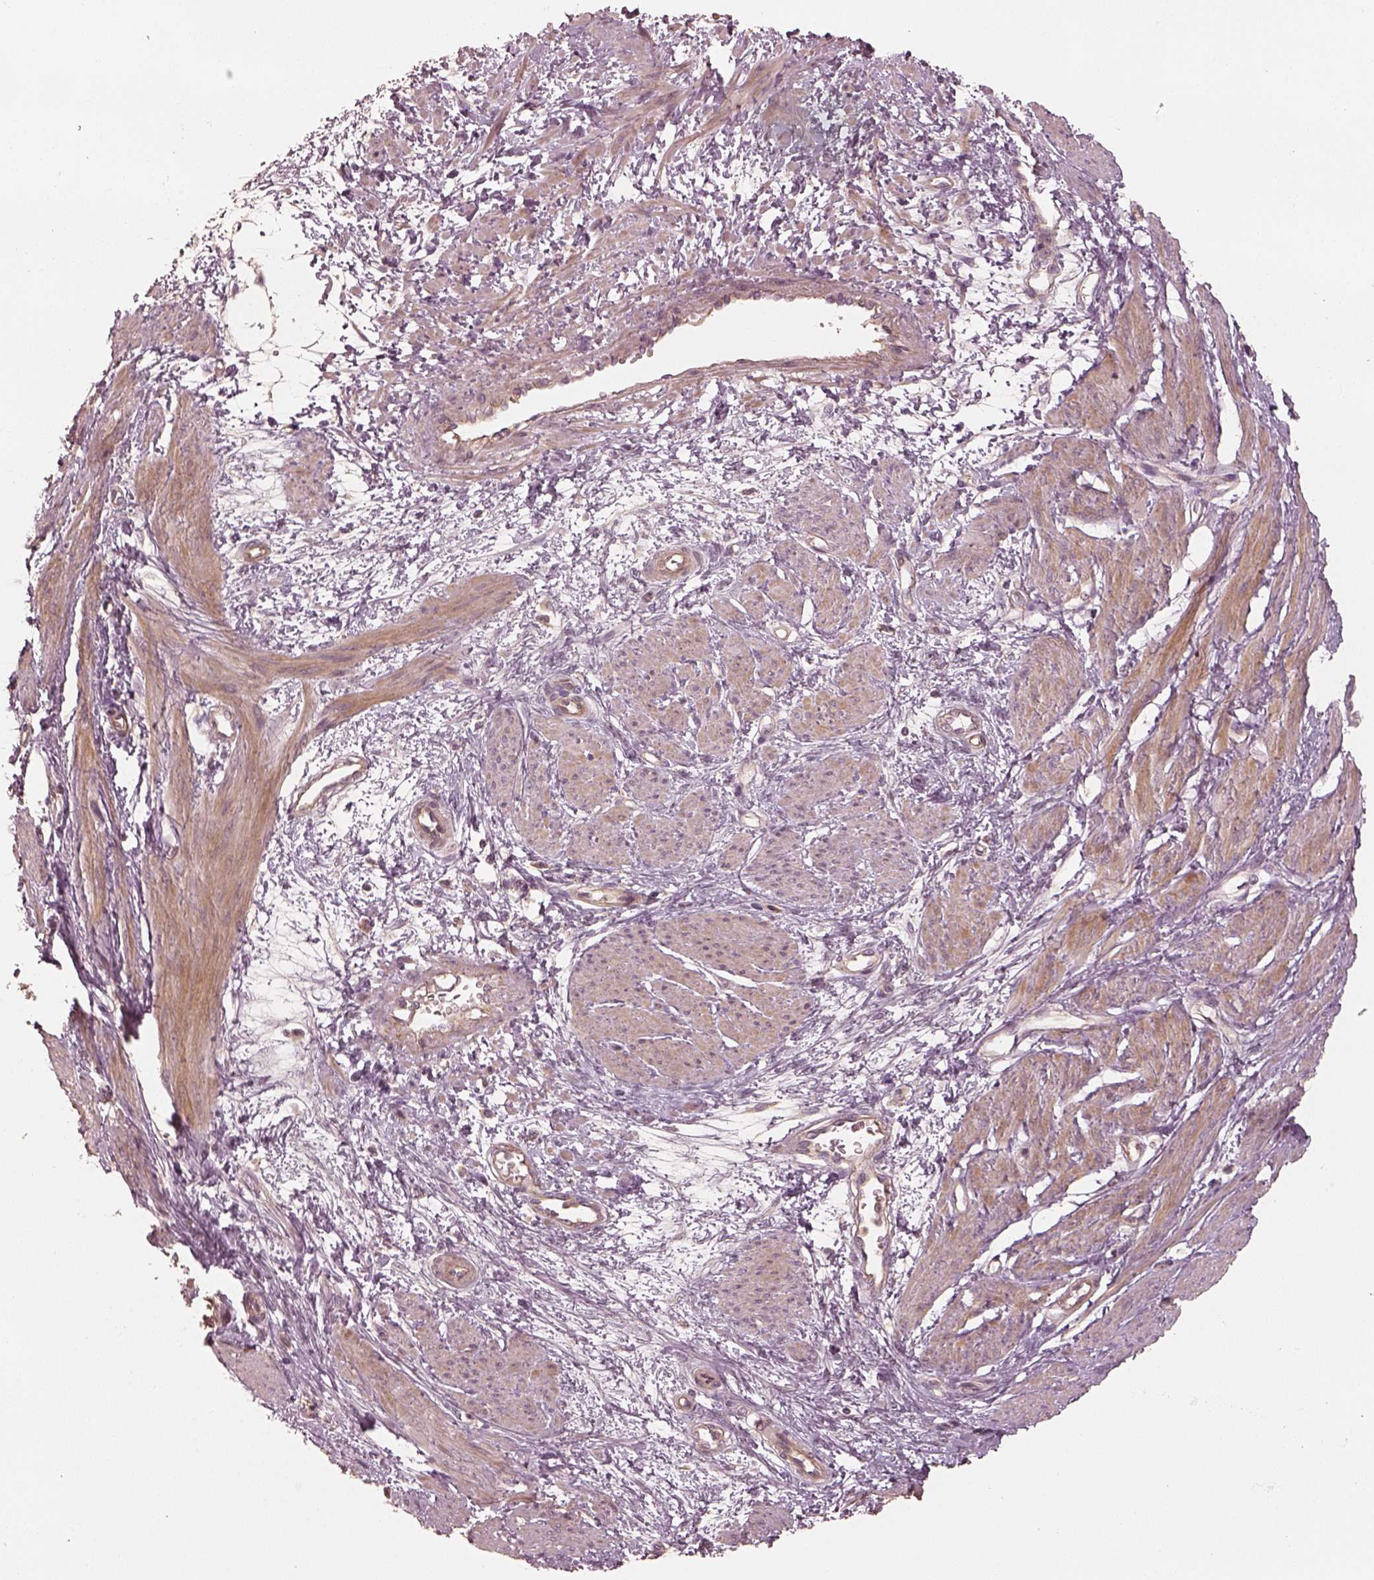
{"staining": {"intensity": "moderate", "quantity": ">75%", "location": "cytoplasmic/membranous"}, "tissue": "smooth muscle", "cell_type": "Smooth muscle cells", "image_type": "normal", "snomed": [{"axis": "morphology", "description": "Normal tissue, NOS"}, {"axis": "topography", "description": "Smooth muscle"}, {"axis": "topography", "description": "Uterus"}], "caption": "Immunohistochemical staining of benign smooth muscle demonstrates >75% levels of moderate cytoplasmic/membranous protein staining in about >75% of smooth muscle cells.", "gene": "OTOGL", "patient": {"sex": "female", "age": 39}}